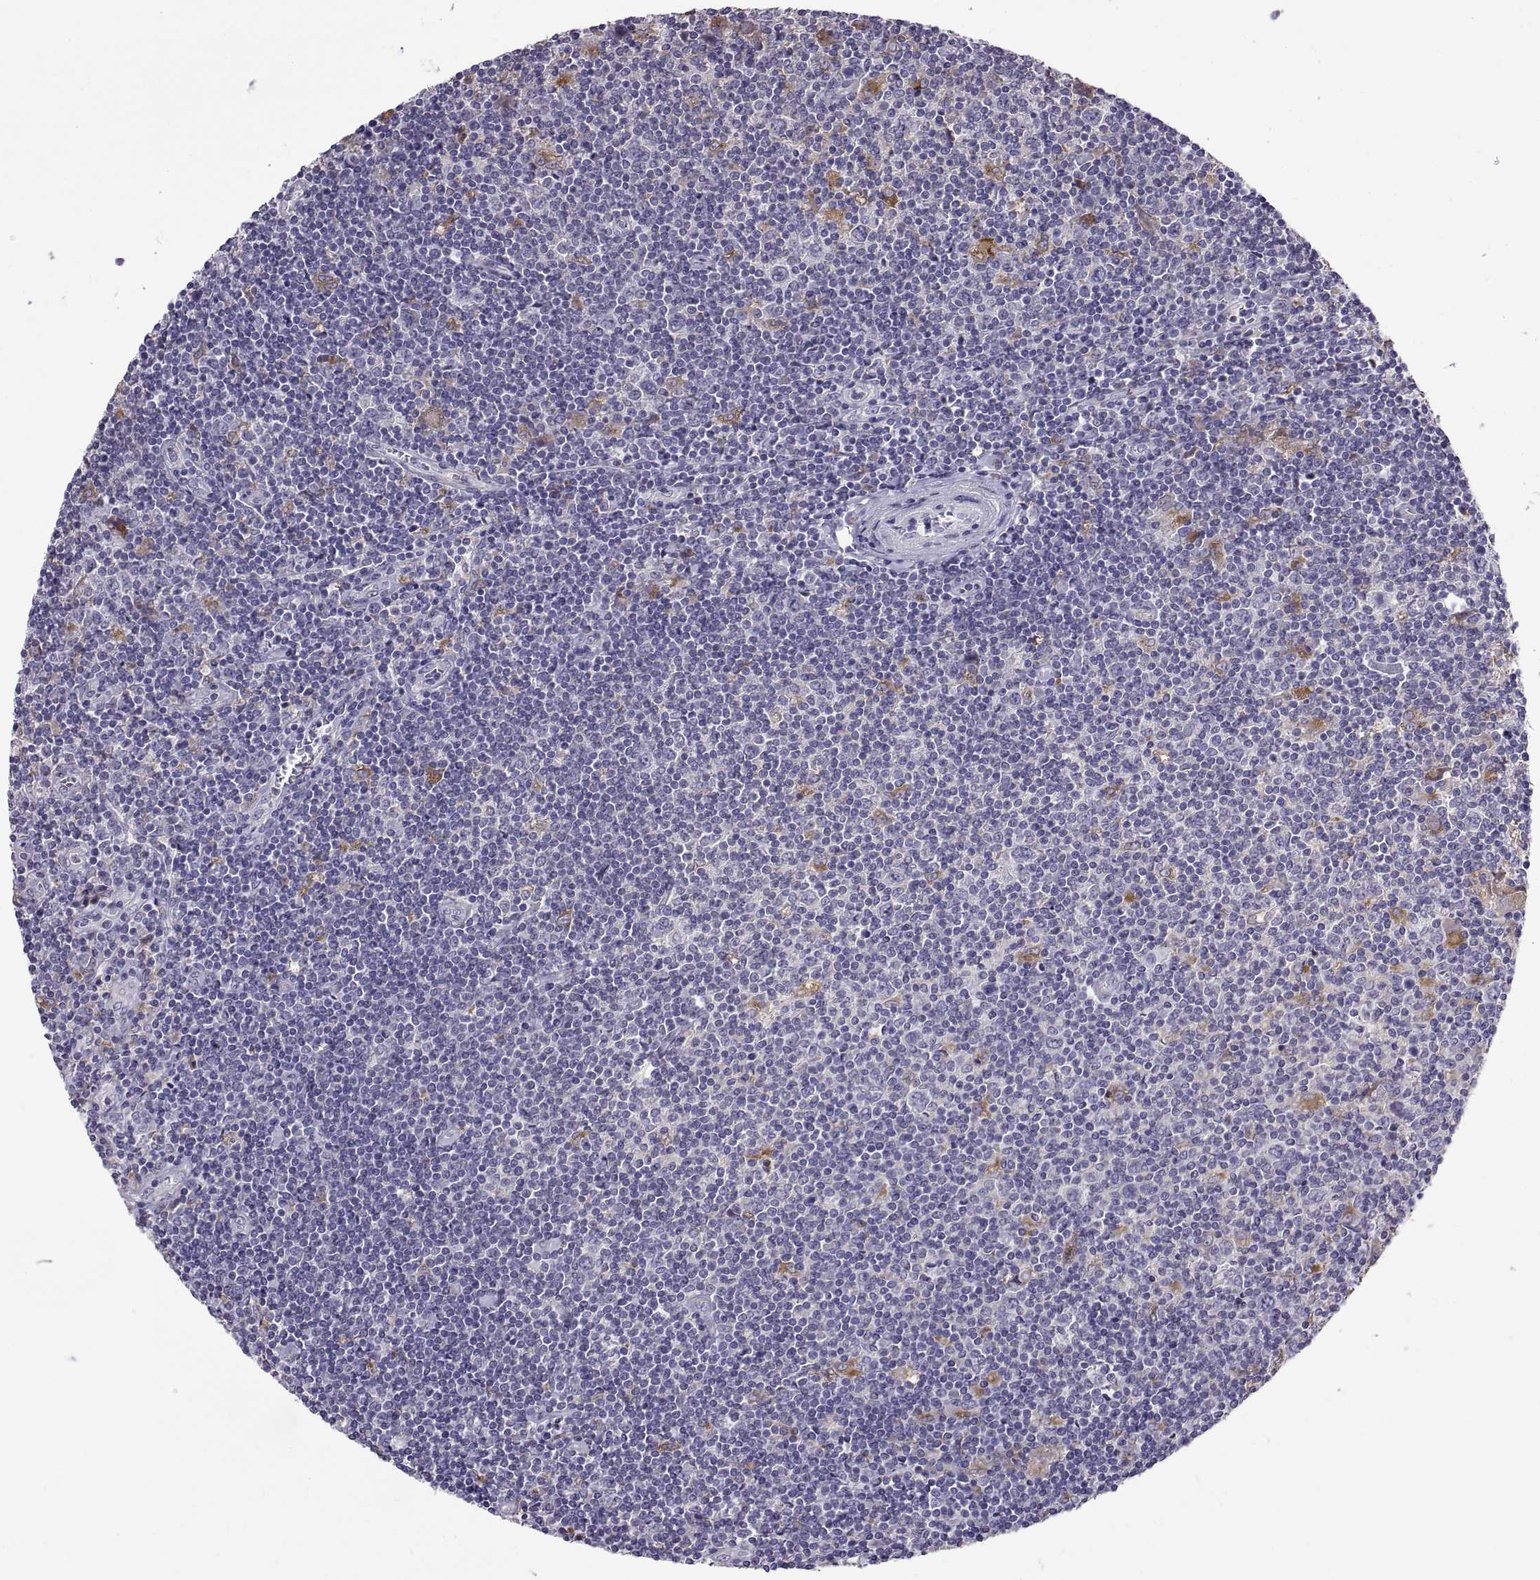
{"staining": {"intensity": "moderate", "quantity": "25%-75%", "location": "cytoplasmic/membranous"}, "tissue": "lymphoma", "cell_type": "Tumor cells", "image_type": "cancer", "snomed": [{"axis": "morphology", "description": "Hodgkin's disease, NOS"}, {"axis": "topography", "description": "Lymph node"}], "caption": "Human lymphoma stained for a protein (brown) displays moderate cytoplasmic/membranous positive positivity in approximately 25%-75% of tumor cells.", "gene": "ARSL", "patient": {"sex": "male", "age": 40}}